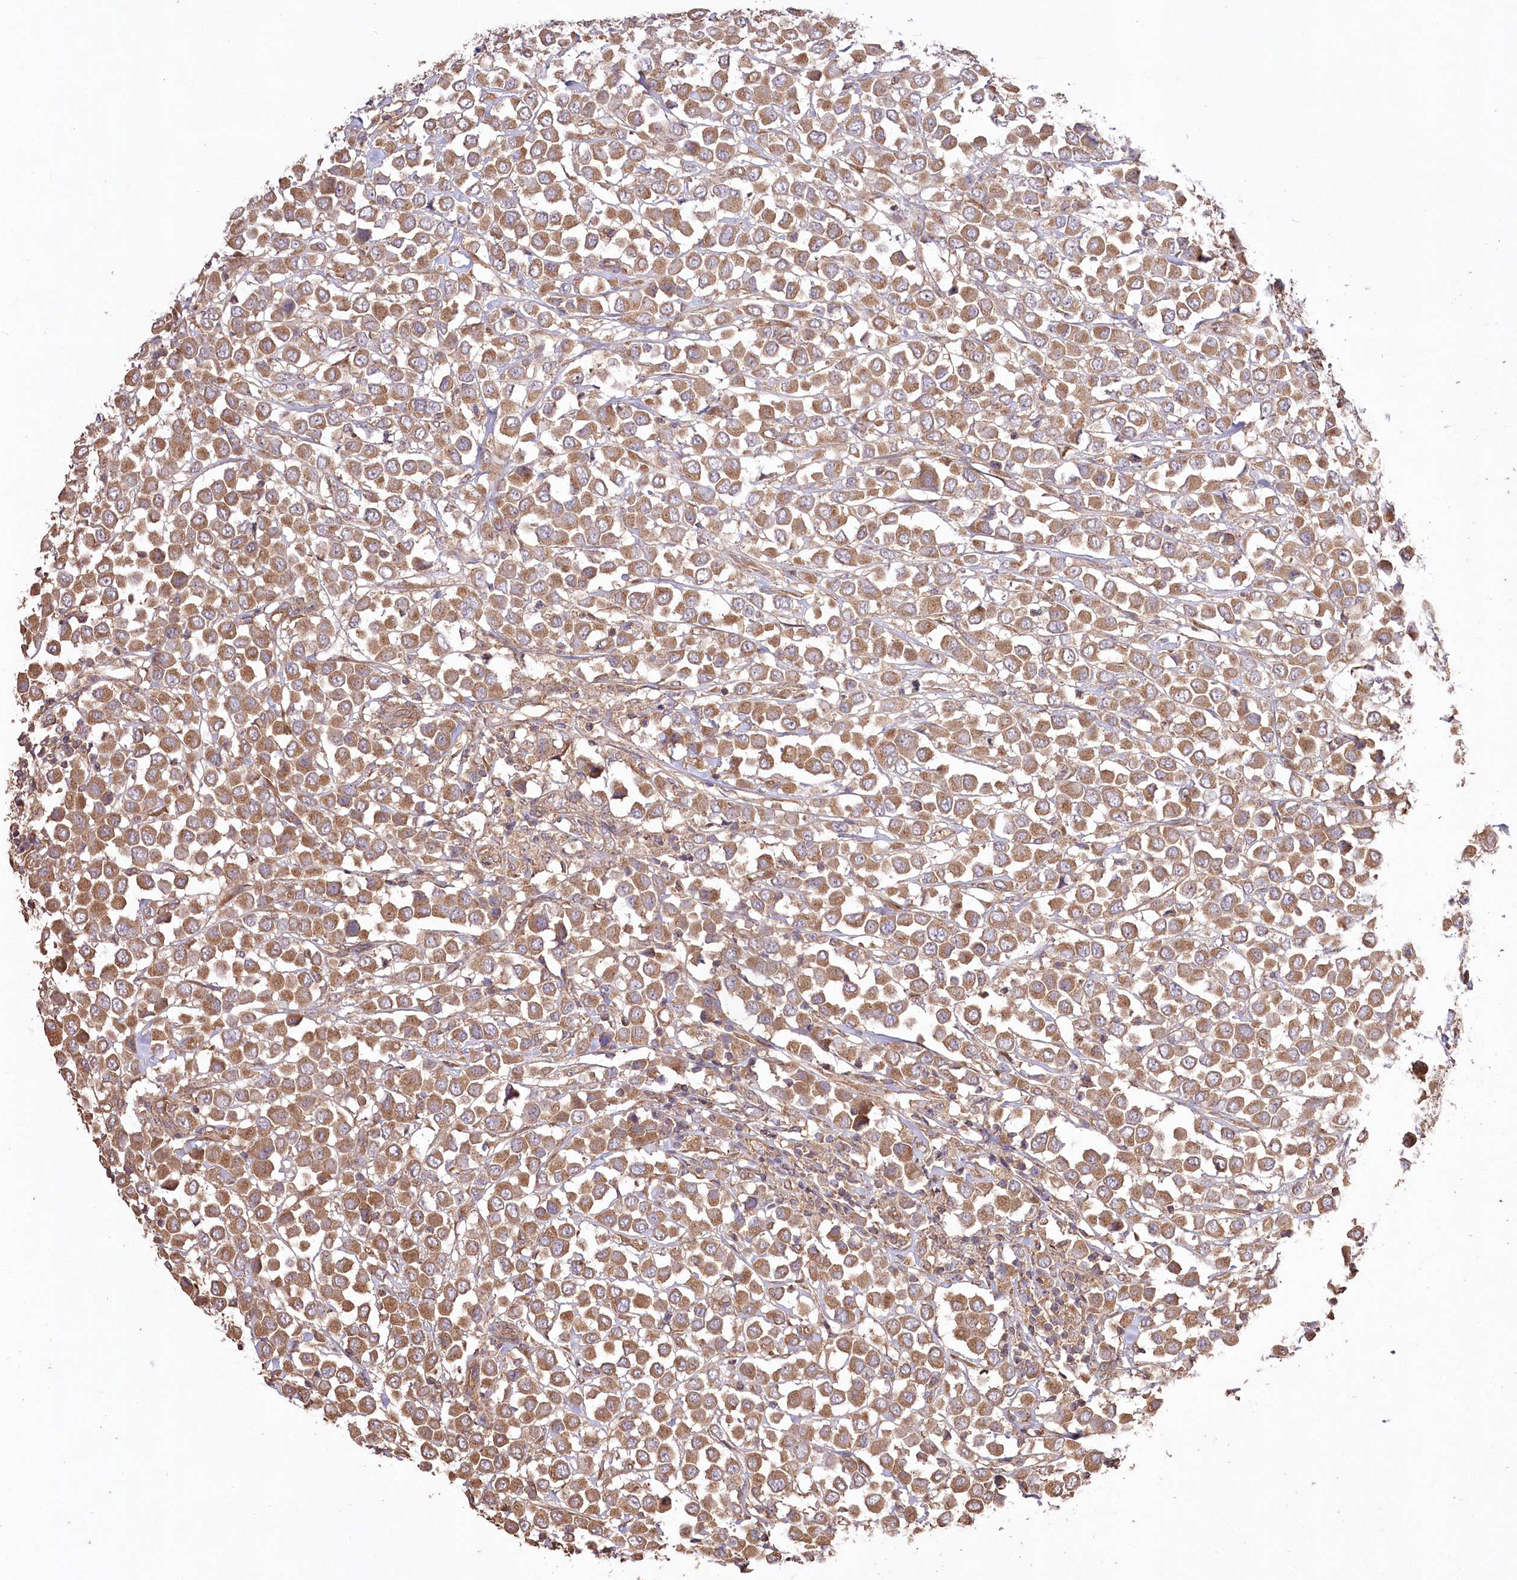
{"staining": {"intensity": "moderate", "quantity": ">75%", "location": "cytoplasmic/membranous"}, "tissue": "breast cancer", "cell_type": "Tumor cells", "image_type": "cancer", "snomed": [{"axis": "morphology", "description": "Duct carcinoma"}, {"axis": "topography", "description": "Breast"}], "caption": "Immunohistochemistry photomicrograph of human breast invasive ductal carcinoma stained for a protein (brown), which demonstrates medium levels of moderate cytoplasmic/membranous expression in approximately >75% of tumor cells.", "gene": "PRSS53", "patient": {"sex": "female", "age": 61}}